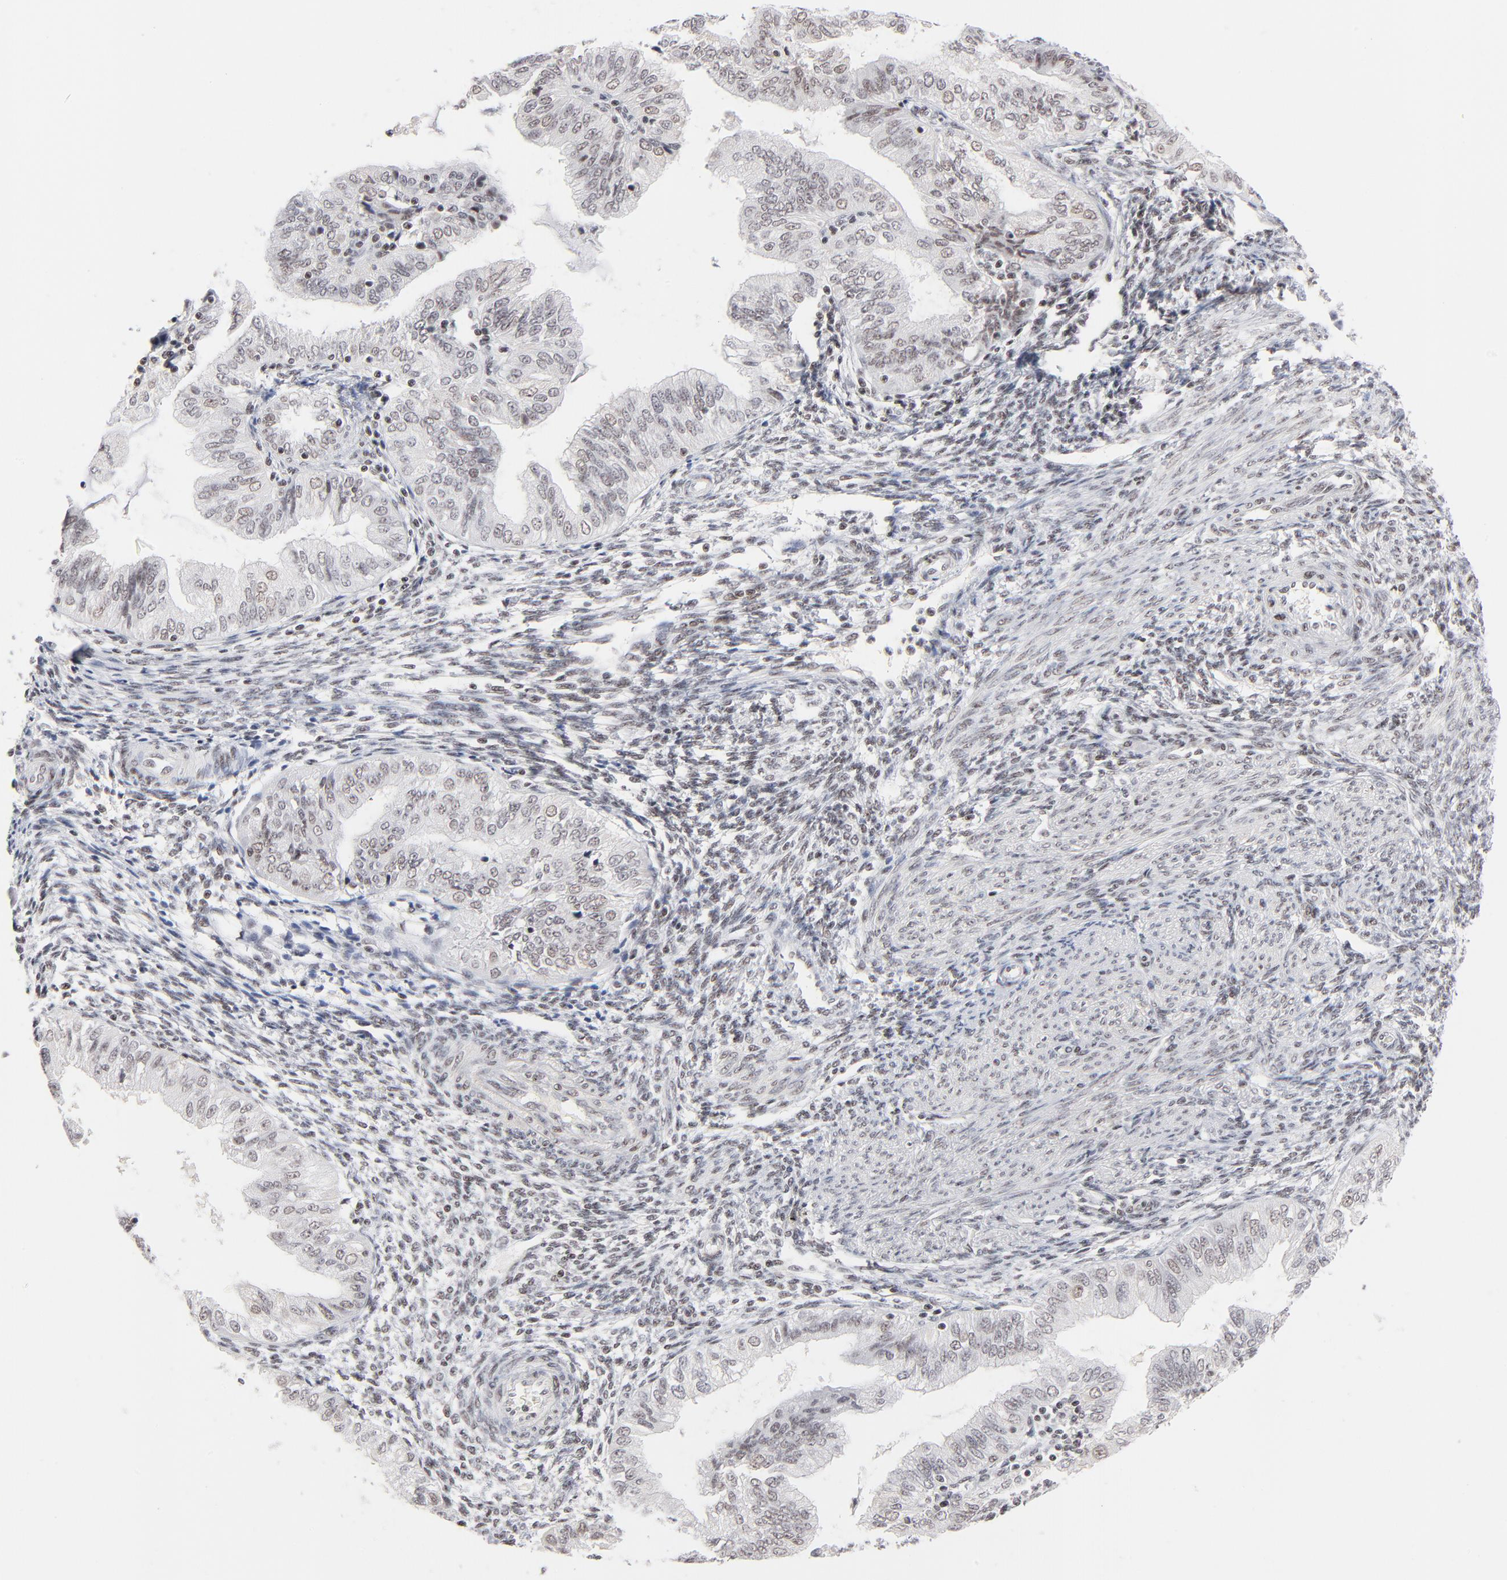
{"staining": {"intensity": "negative", "quantity": "none", "location": "none"}, "tissue": "endometrial cancer", "cell_type": "Tumor cells", "image_type": "cancer", "snomed": [{"axis": "morphology", "description": "Adenocarcinoma, NOS"}, {"axis": "topography", "description": "Endometrium"}], "caption": "A high-resolution image shows immunohistochemistry (IHC) staining of endometrial cancer, which reveals no significant staining in tumor cells. (Brightfield microscopy of DAB (3,3'-diaminobenzidine) IHC at high magnification).", "gene": "ZNF143", "patient": {"sex": "female", "age": 51}}